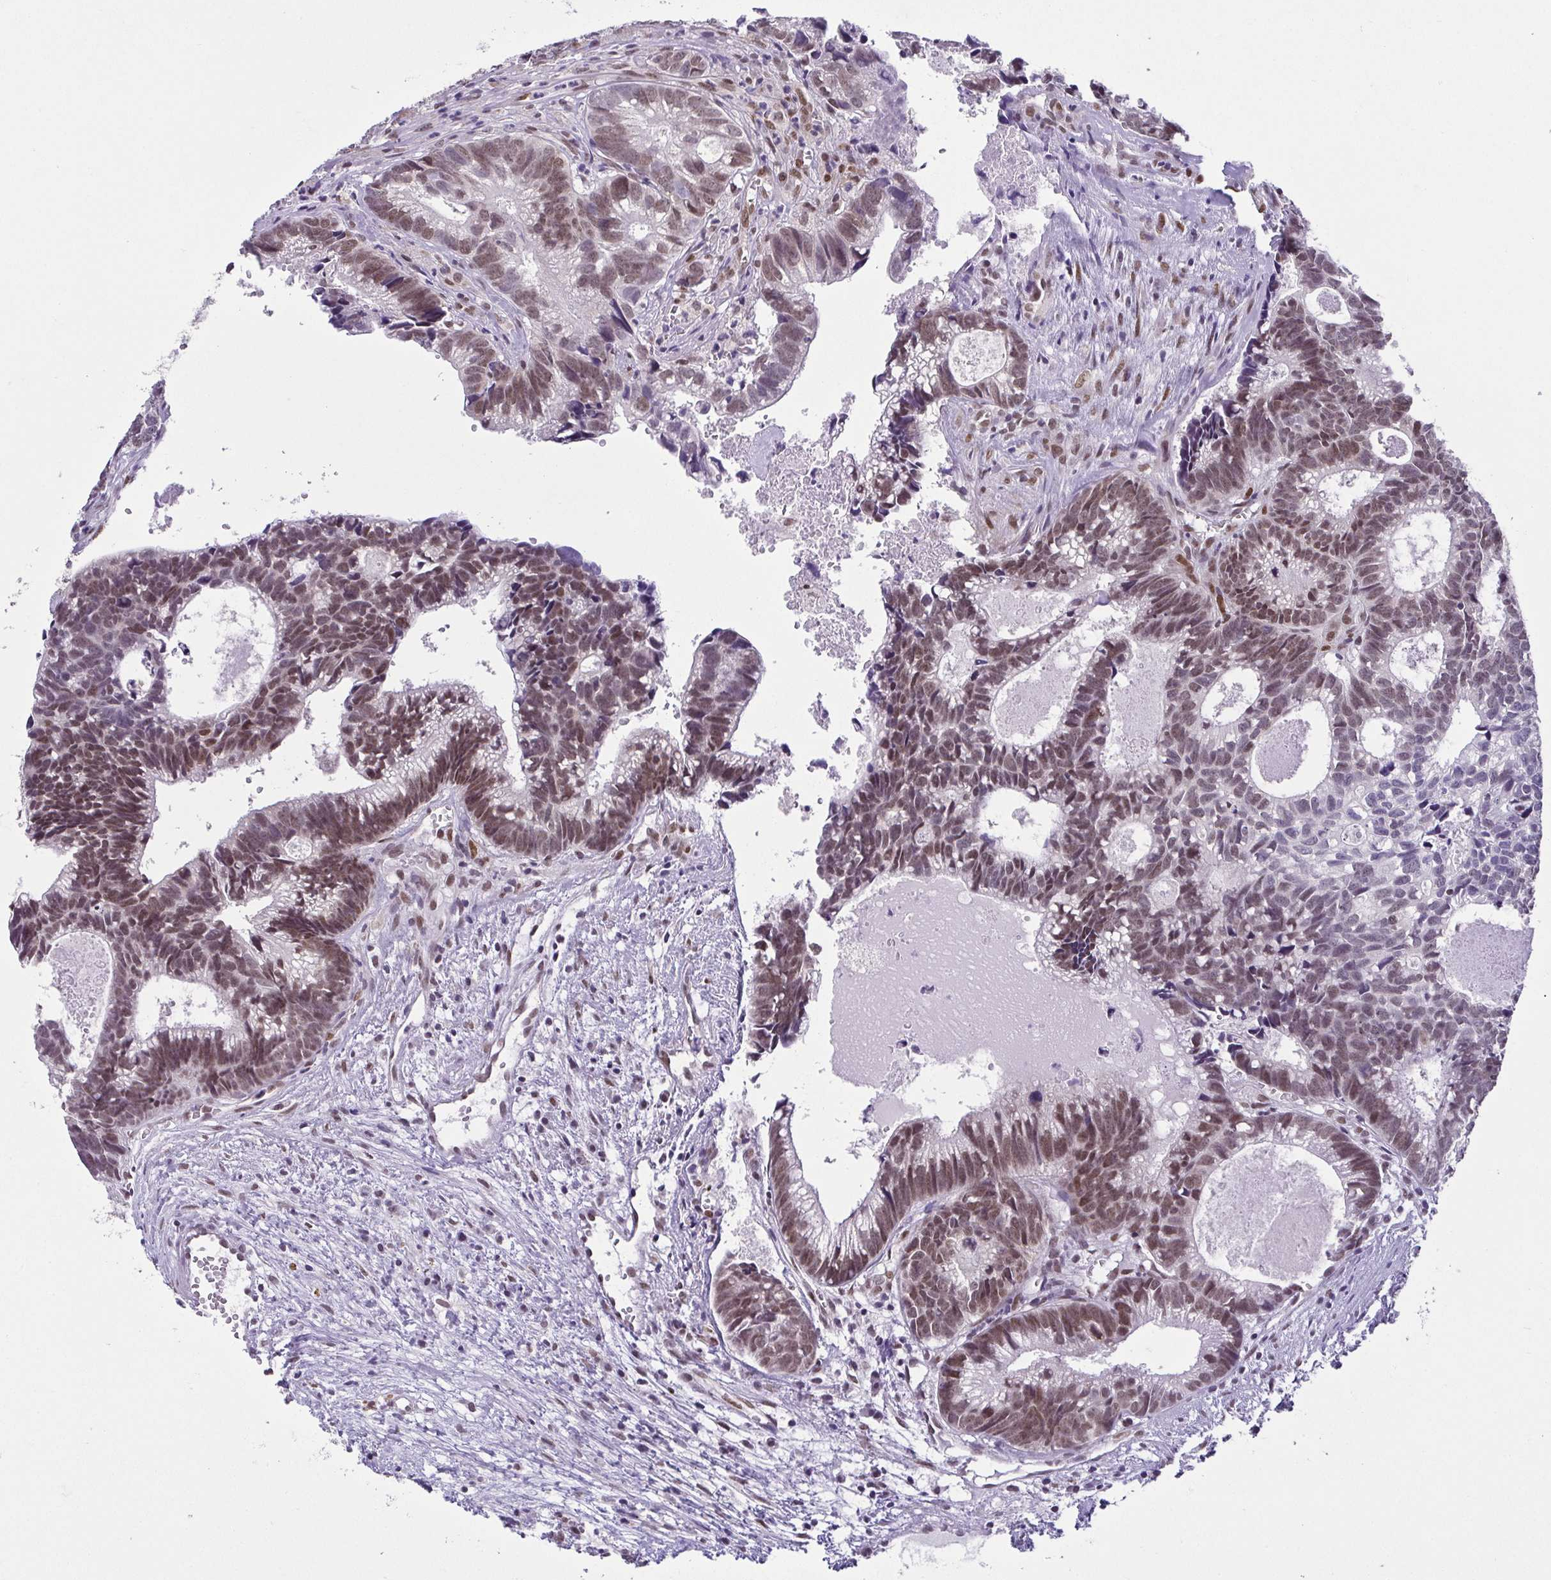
{"staining": {"intensity": "moderate", "quantity": "25%-75%", "location": "nuclear"}, "tissue": "head and neck cancer", "cell_type": "Tumor cells", "image_type": "cancer", "snomed": [{"axis": "morphology", "description": "Adenocarcinoma, NOS"}, {"axis": "topography", "description": "Head-Neck"}], "caption": "Immunohistochemical staining of head and neck adenocarcinoma exhibits moderate nuclear protein expression in approximately 25%-75% of tumor cells.", "gene": "RBM3", "patient": {"sex": "male", "age": 62}}